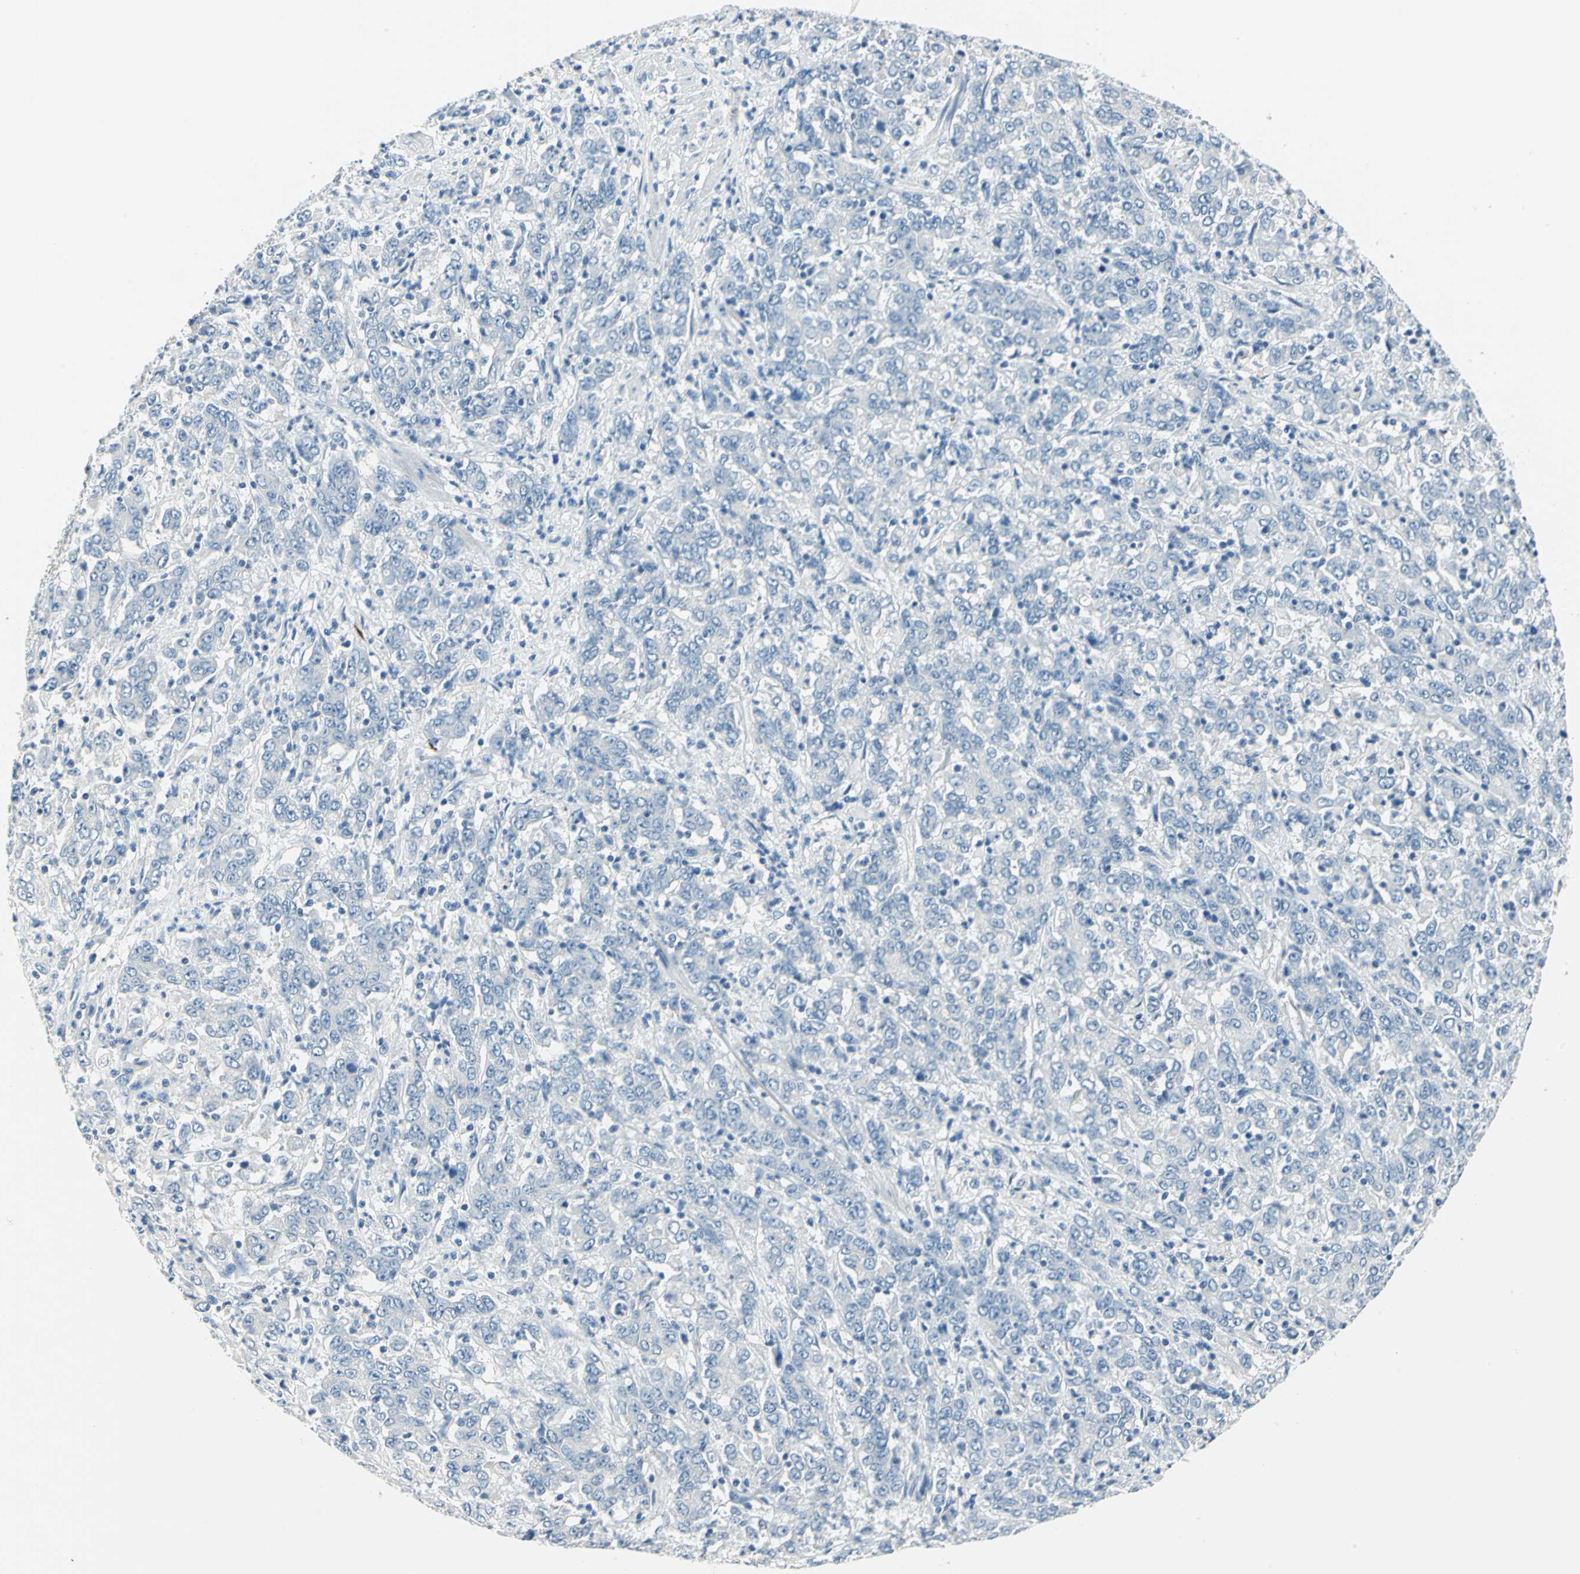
{"staining": {"intensity": "negative", "quantity": "none", "location": "none"}, "tissue": "stomach cancer", "cell_type": "Tumor cells", "image_type": "cancer", "snomed": [{"axis": "morphology", "description": "Adenocarcinoma, NOS"}, {"axis": "topography", "description": "Stomach, lower"}], "caption": "IHC image of adenocarcinoma (stomach) stained for a protein (brown), which displays no staining in tumor cells.", "gene": "UCHL1", "patient": {"sex": "female", "age": 71}}